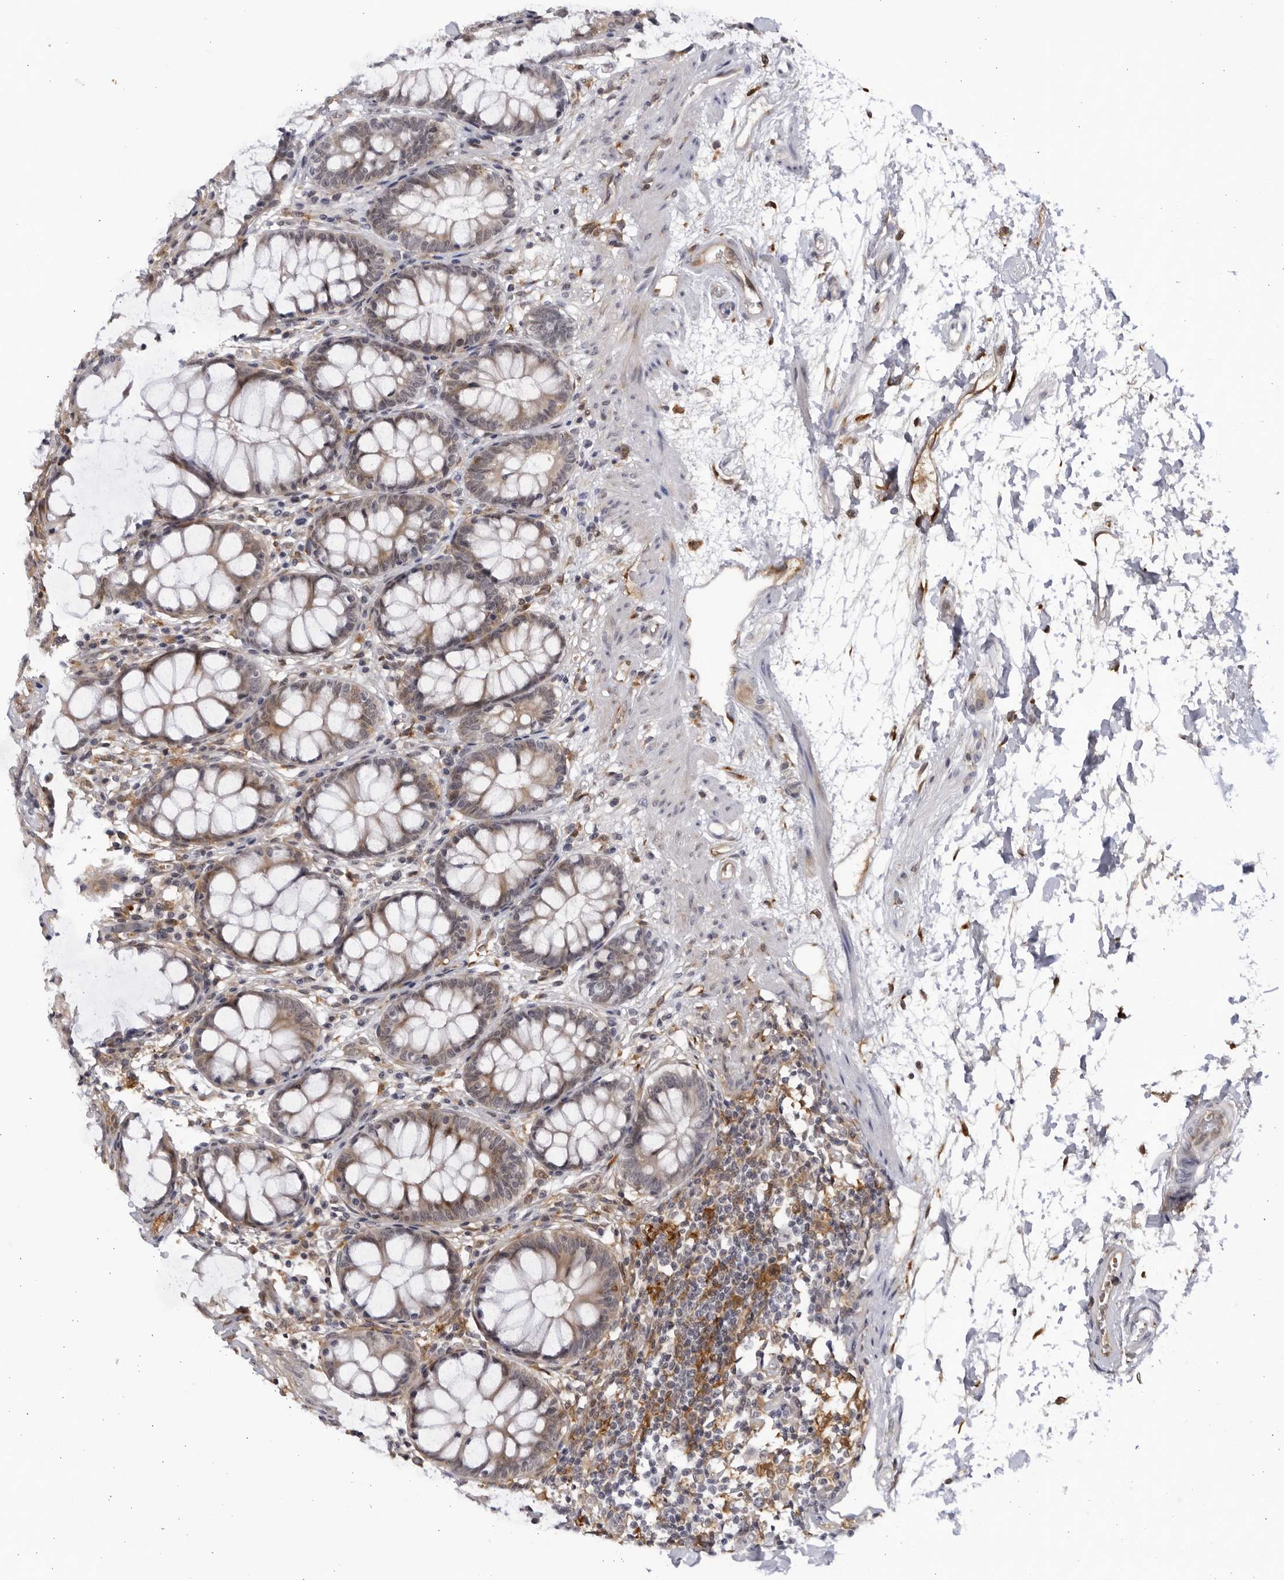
{"staining": {"intensity": "moderate", "quantity": ">75%", "location": "cytoplasmic/membranous"}, "tissue": "rectum", "cell_type": "Glandular cells", "image_type": "normal", "snomed": [{"axis": "morphology", "description": "Normal tissue, NOS"}, {"axis": "topography", "description": "Rectum"}], "caption": "Immunohistochemistry (IHC) staining of normal rectum, which reveals medium levels of moderate cytoplasmic/membranous positivity in approximately >75% of glandular cells indicating moderate cytoplasmic/membranous protein staining. The staining was performed using DAB (brown) for protein detection and nuclei were counterstained in hematoxylin (blue).", "gene": "BMP2K", "patient": {"sex": "male", "age": 64}}